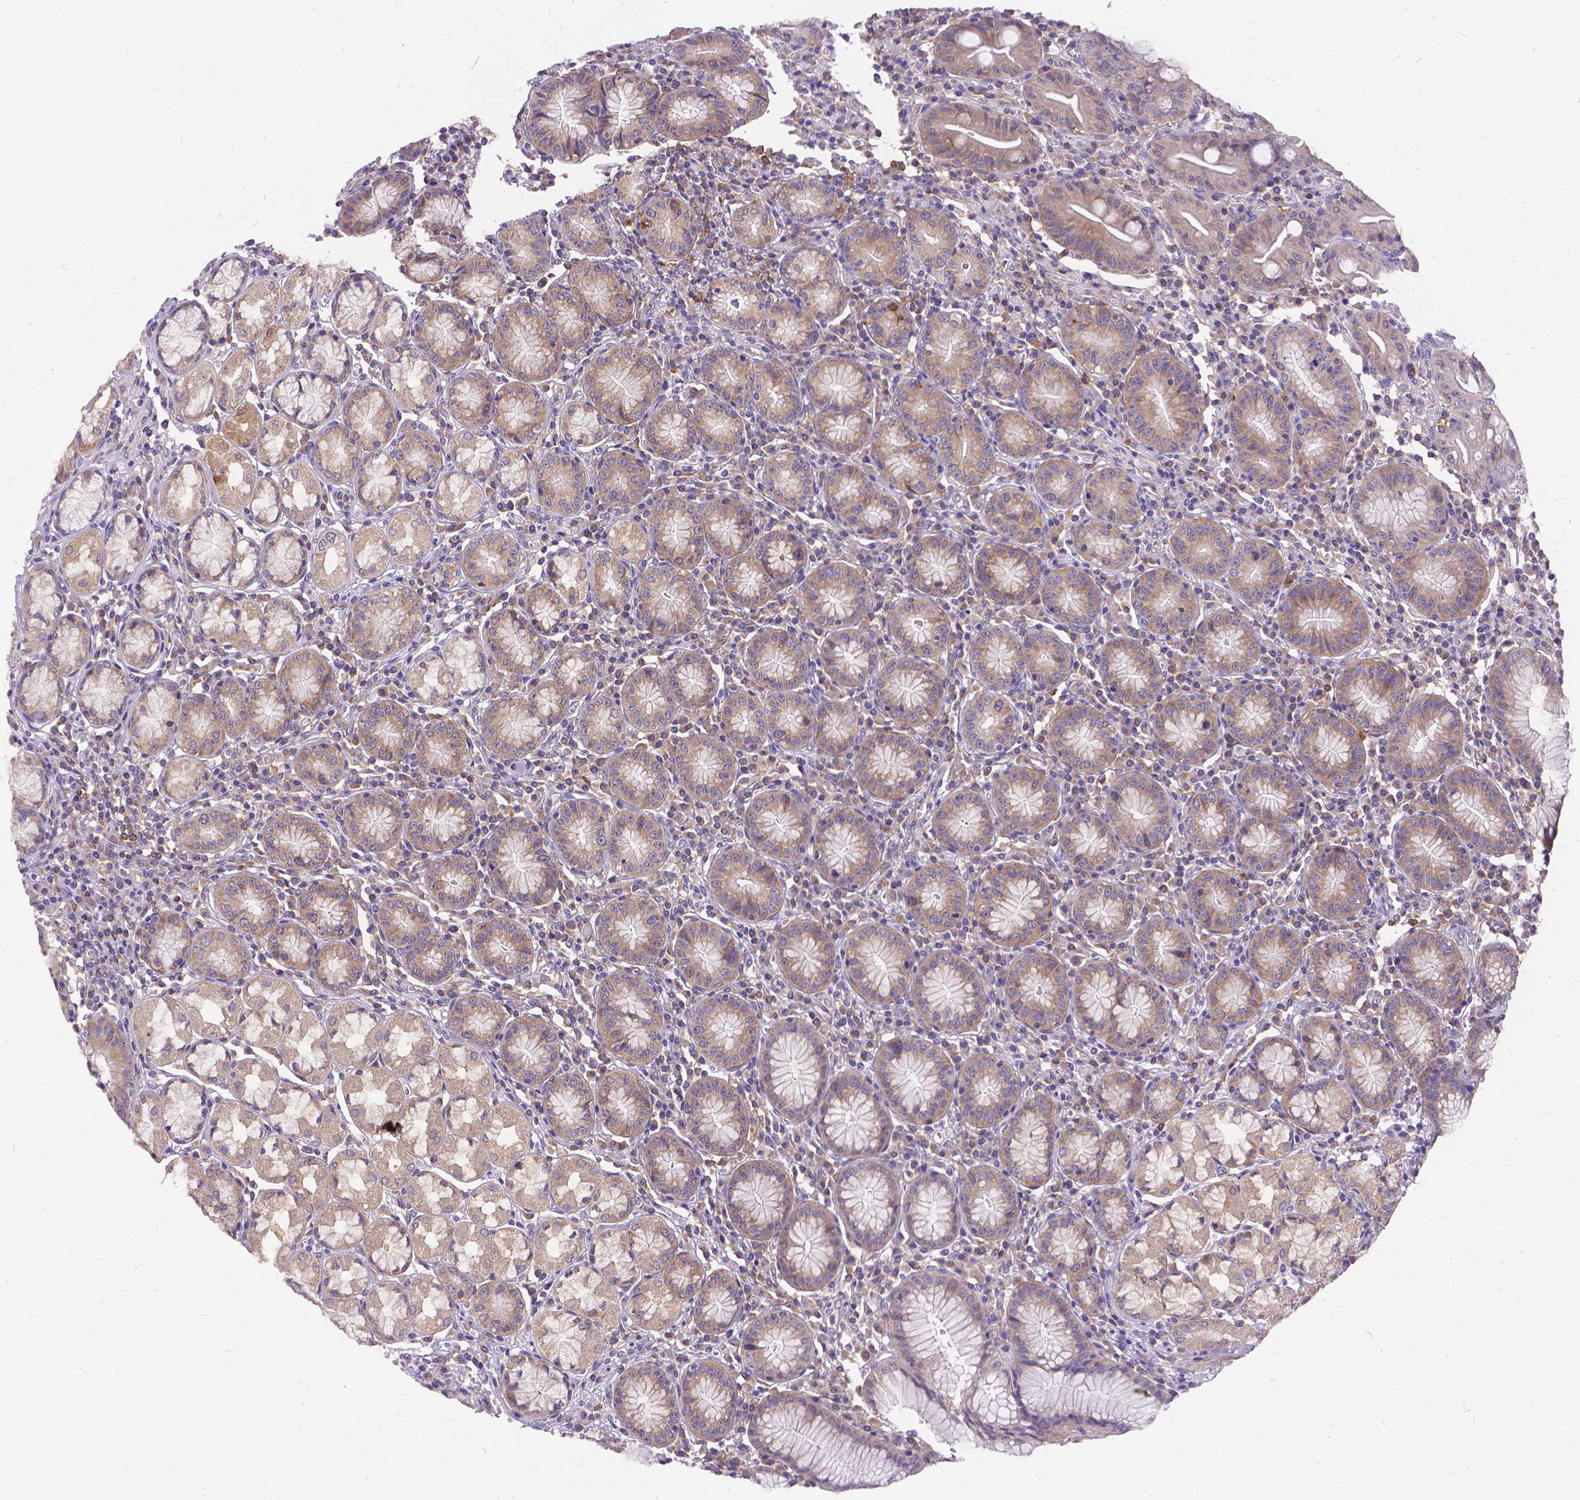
{"staining": {"intensity": "weak", "quantity": "25%-75%", "location": "cytoplasmic/membranous"}, "tissue": "stomach", "cell_type": "Glandular cells", "image_type": "normal", "snomed": [{"axis": "morphology", "description": "Normal tissue, NOS"}, {"axis": "topography", "description": "Stomach"}], "caption": "An image of stomach stained for a protein demonstrates weak cytoplasmic/membranous brown staining in glandular cells.", "gene": "DENND6A", "patient": {"sex": "male", "age": 55}}